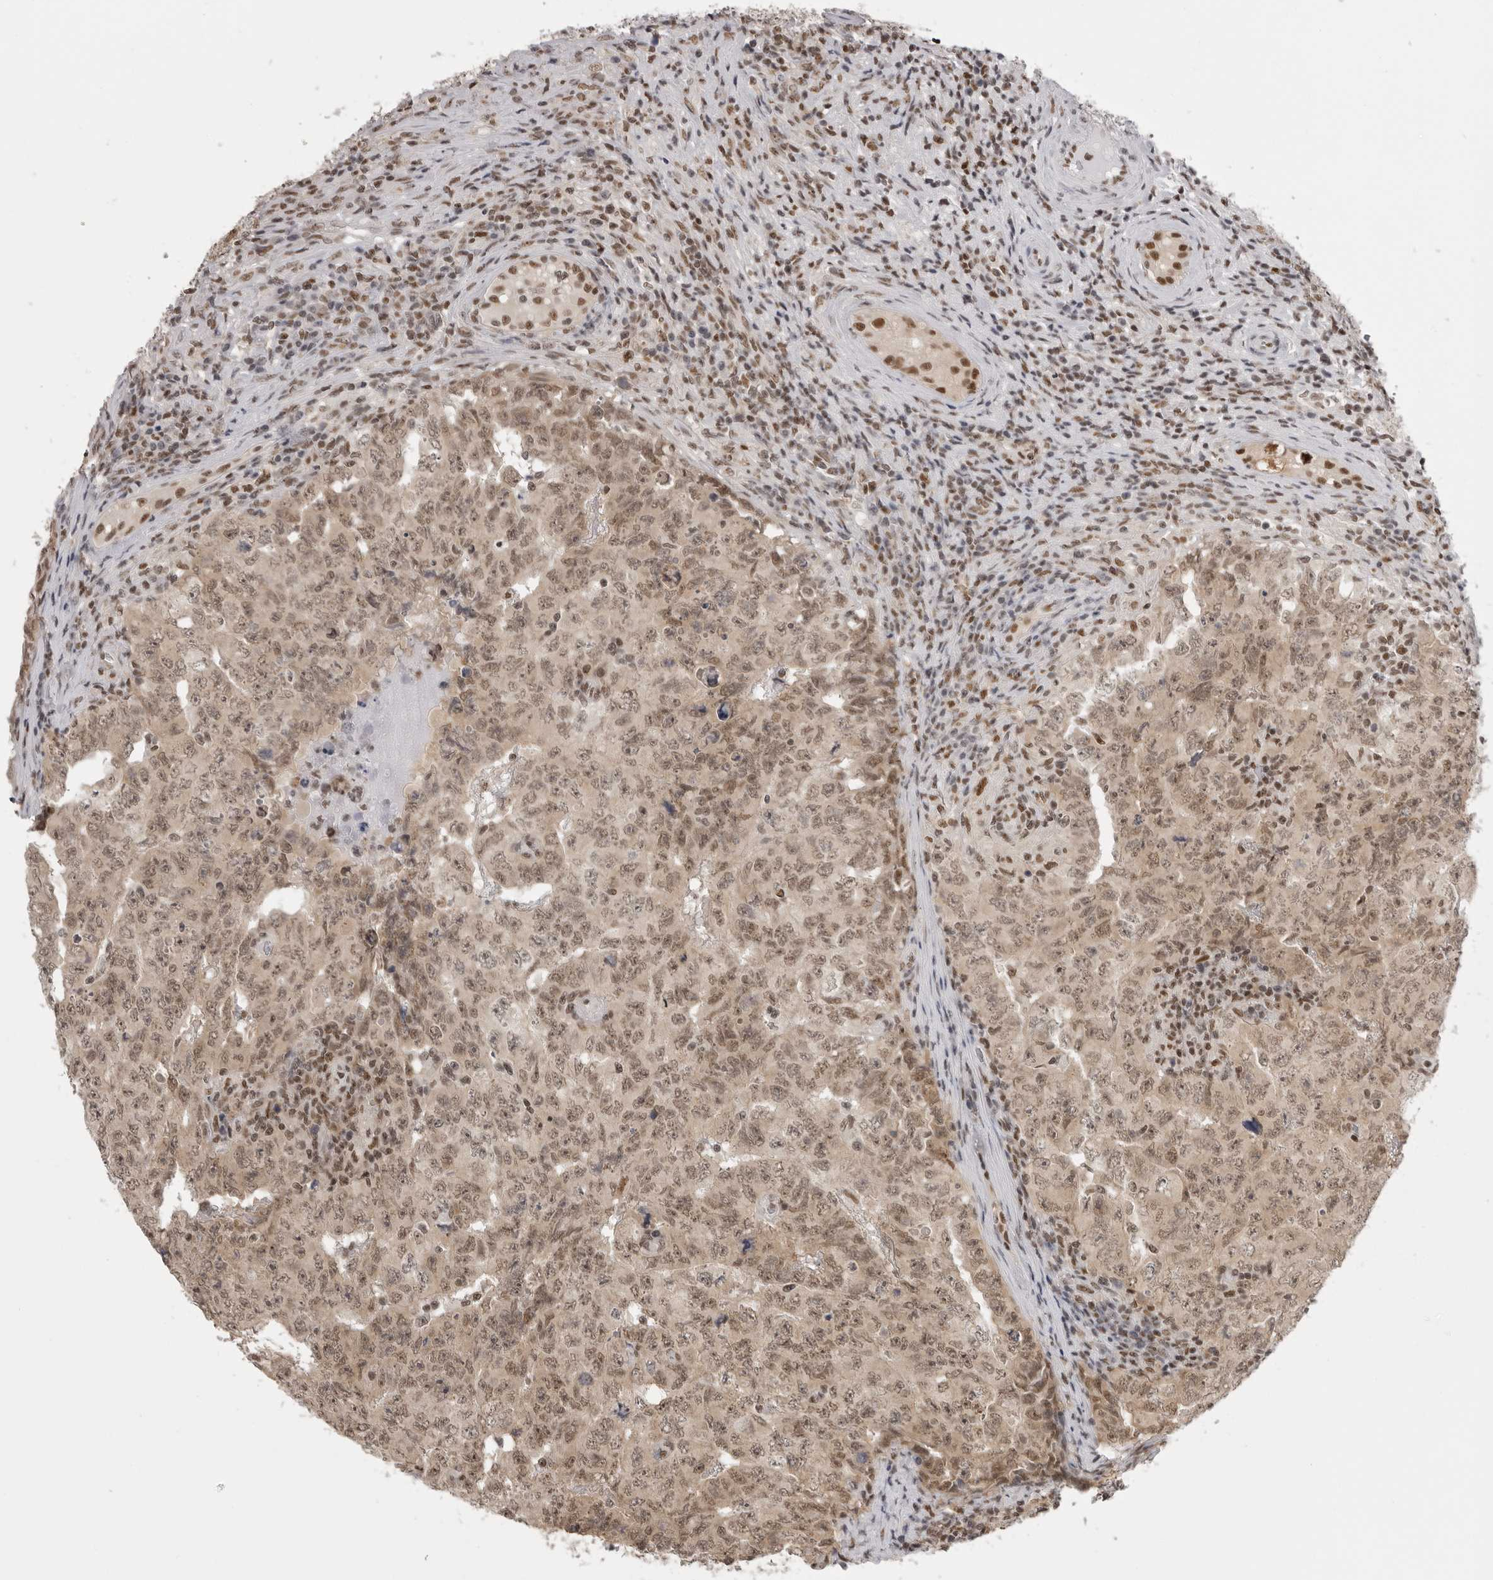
{"staining": {"intensity": "moderate", "quantity": ">75%", "location": "nuclear"}, "tissue": "testis cancer", "cell_type": "Tumor cells", "image_type": "cancer", "snomed": [{"axis": "morphology", "description": "Carcinoma, Embryonal, NOS"}, {"axis": "topography", "description": "Testis"}], "caption": "Protein analysis of testis embryonal carcinoma tissue shows moderate nuclear positivity in approximately >75% of tumor cells. (brown staining indicates protein expression, while blue staining denotes nuclei).", "gene": "RPA2", "patient": {"sex": "male", "age": 26}}